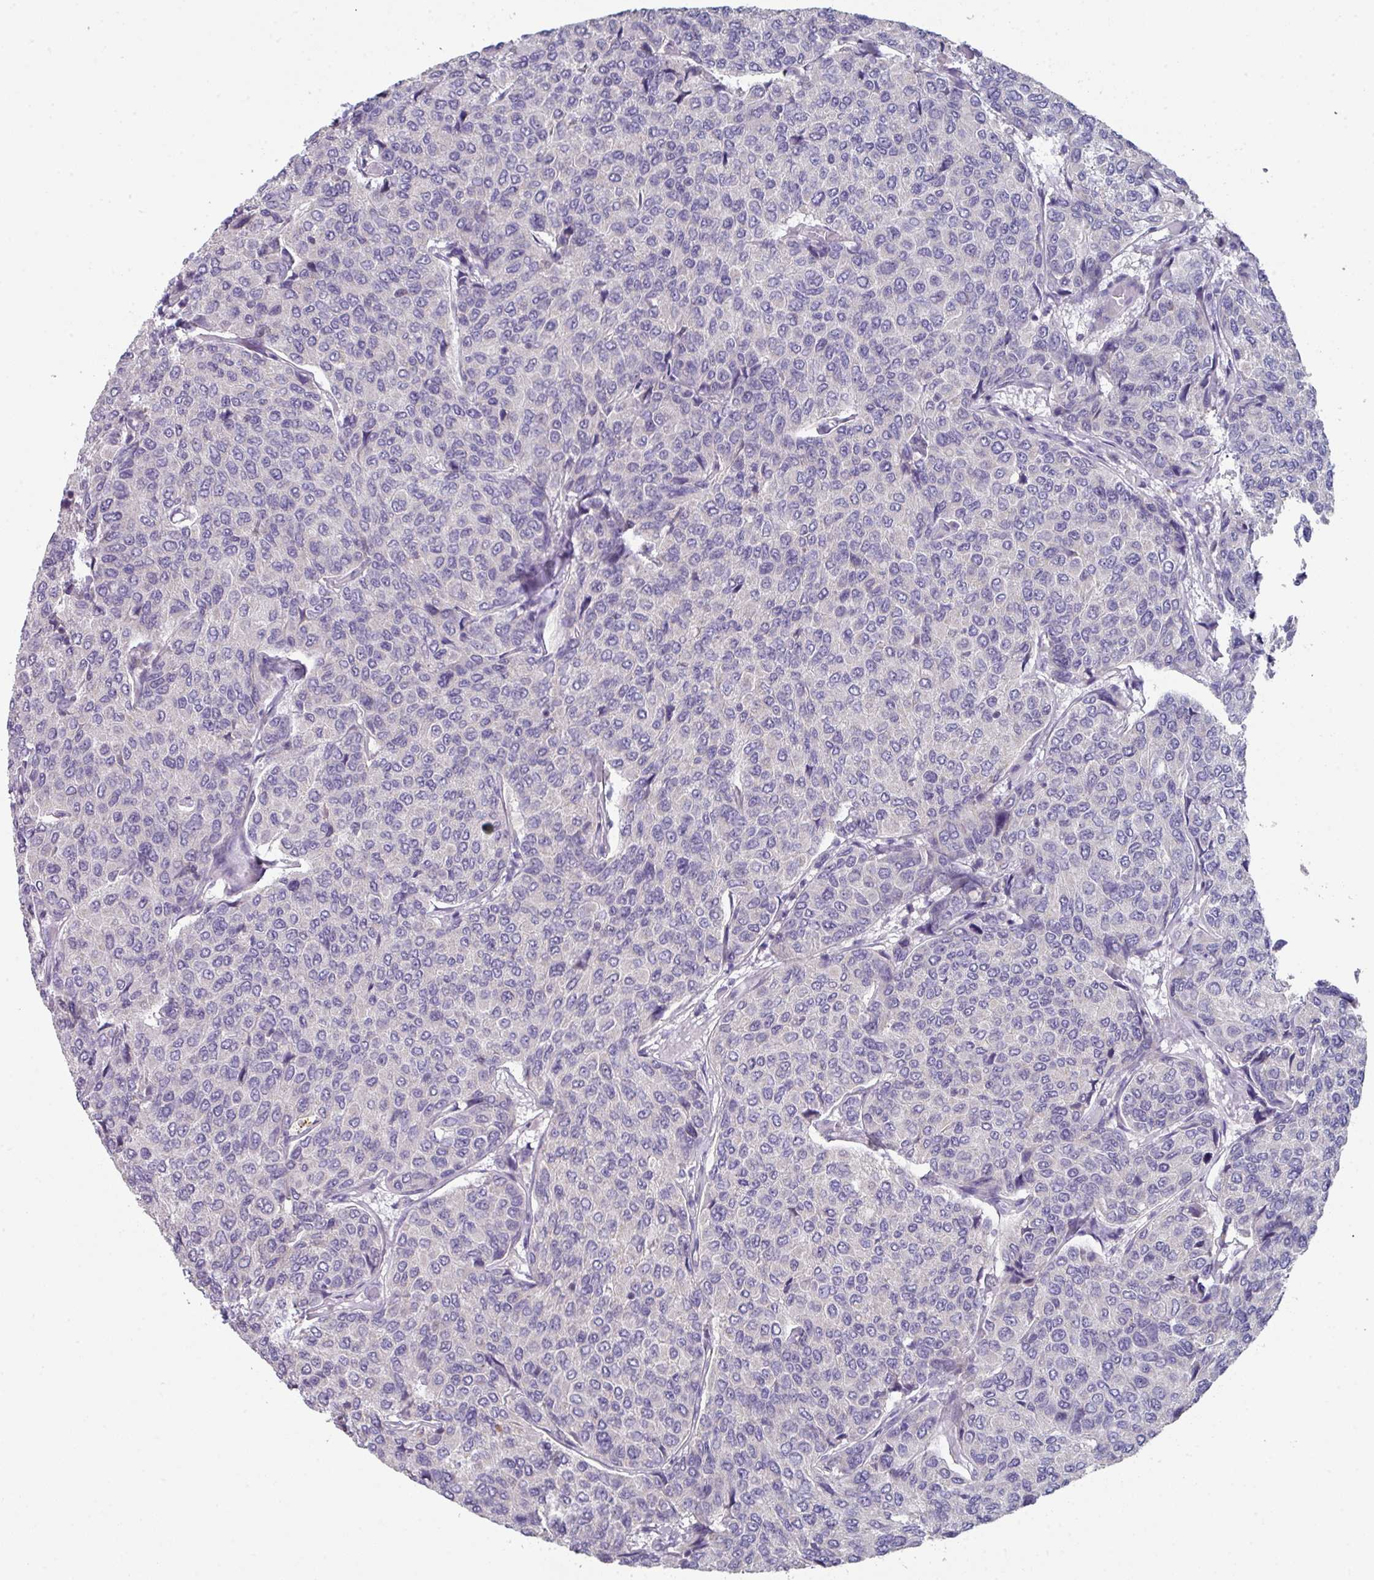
{"staining": {"intensity": "negative", "quantity": "none", "location": "none"}, "tissue": "breast cancer", "cell_type": "Tumor cells", "image_type": "cancer", "snomed": [{"axis": "morphology", "description": "Duct carcinoma"}, {"axis": "topography", "description": "Breast"}], "caption": "The image displays no staining of tumor cells in breast cancer (infiltrating ductal carcinoma).", "gene": "DCAF12L2", "patient": {"sex": "female", "age": 55}}